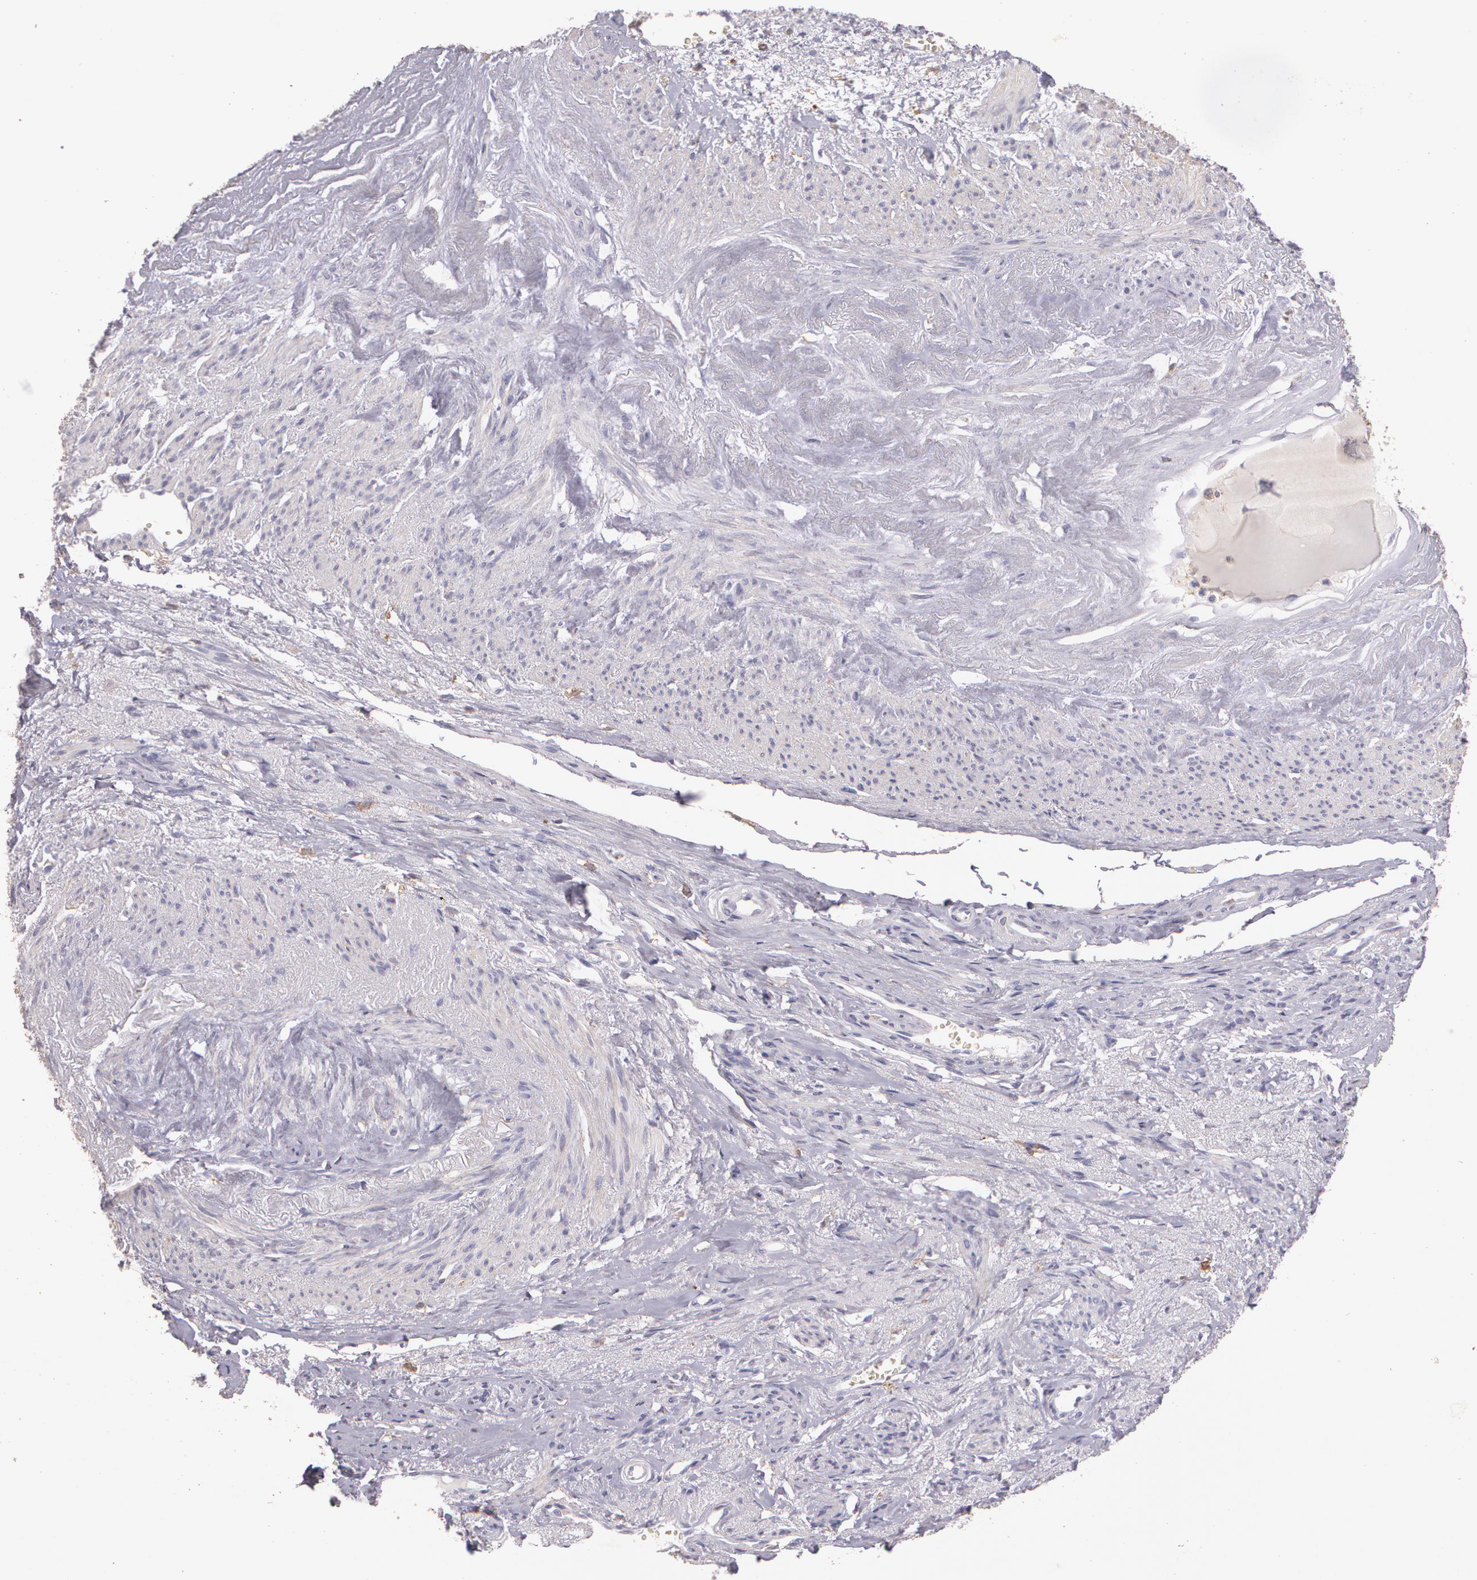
{"staining": {"intensity": "negative", "quantity": "none", "location": "none"}, "tissue": "endometrial cancer", "cell_type": "Tumor cells", "image_type": "cancer", "snomed": [{"axis": "morphology", "description": "Neoplasm, malignant, NOS"}, {"axis": "topography", "description": "Endometrium"}], "caption": "A high-resolution image shows IHC staining of neoplasm (malignant) (endometrial), which demonstrates no significant expression in tumor cells. The staining was performed using DAB to visualize the protein expression in brown, while the nuclei were stained in blue with hematoxylin (Magnification: 20x).", "gene": "TGFBR1", "patient": {"sex": "female", "age": 74}}